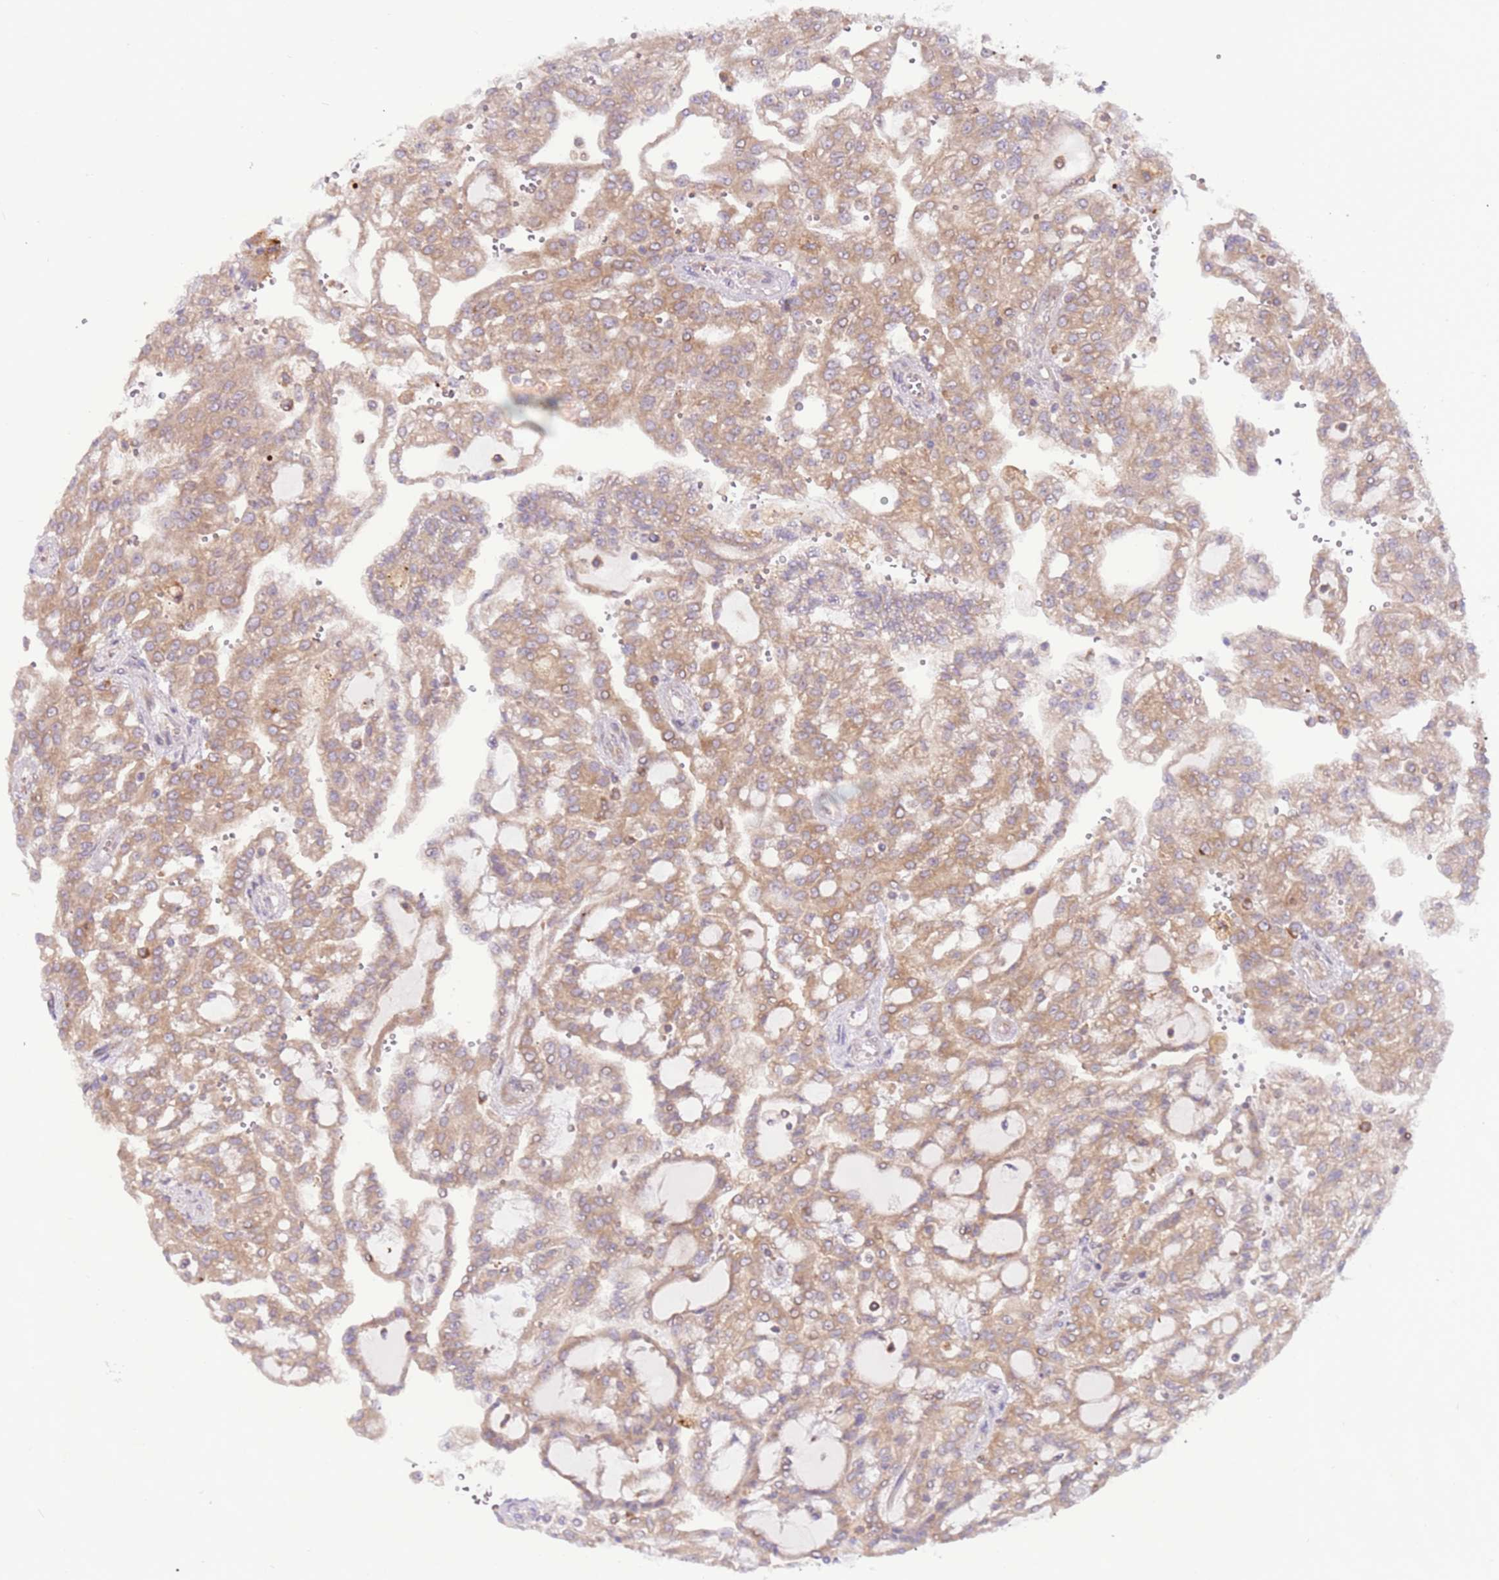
{"staining": {"intensity": "moderate", "quantity": ">75%", "location": "cytoplasmic/membranous"}, "tissue": "renal cancer", "cell_type": "Tumor cells", "image_type": "cancer", "snomed": [{"axis": "morphology", "description": "Adenocarcinoma, NOS"}, {"axis": "topography", "description": "Kidney"}], "caption": "This is a micrograph of immunohistochemistry staining of renal cancer (adenocarcinoma), which shows moderate expression in the cytoplasmic/membranous of tumor cells.", "gene": "DDX19B", "patient": {"sex": "male", "age": 63}}